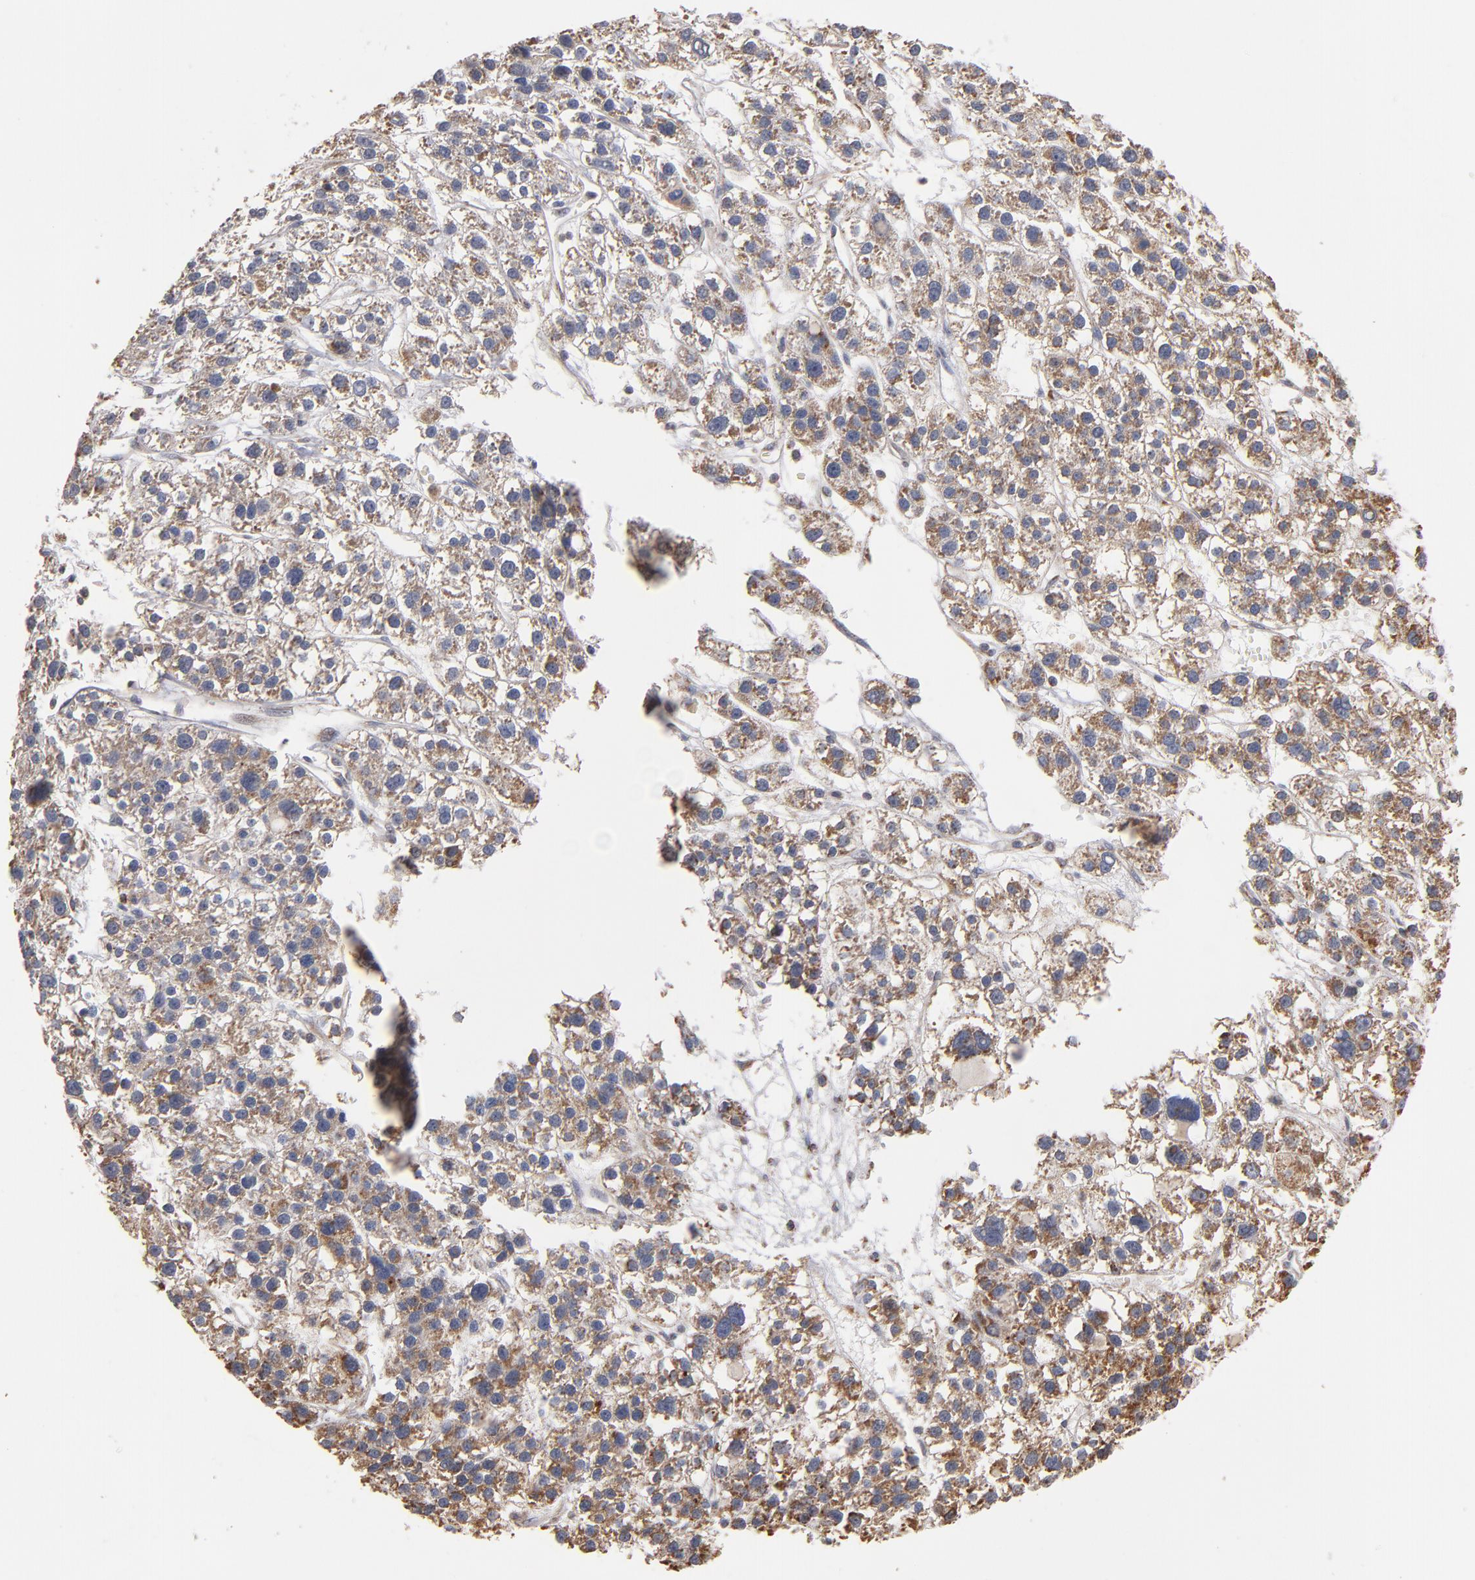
{"staining": {"intensity": "moderate", "quantity": ">75%", "location": "cytoplasmic/membranous"}, "tissue": "liver cancer", "cell_type": "Tumor cells", "image_type": "cancer", "snomed": [{"axis": "morphology", "description": "Carcinoma, Hepatocellular, NOS"}, {"axis": "topography", "description": "Liver"}], "caption": "This image exhibits liver cancer stained with IHC to label a protein in brown. The cytoplasmic/membranous of tumor cells show moderate positivity for the protein. Nuclei are counter-stained blue.", "gene": "MIPOL1", "patient": {"sex": "female", "age": 85}}